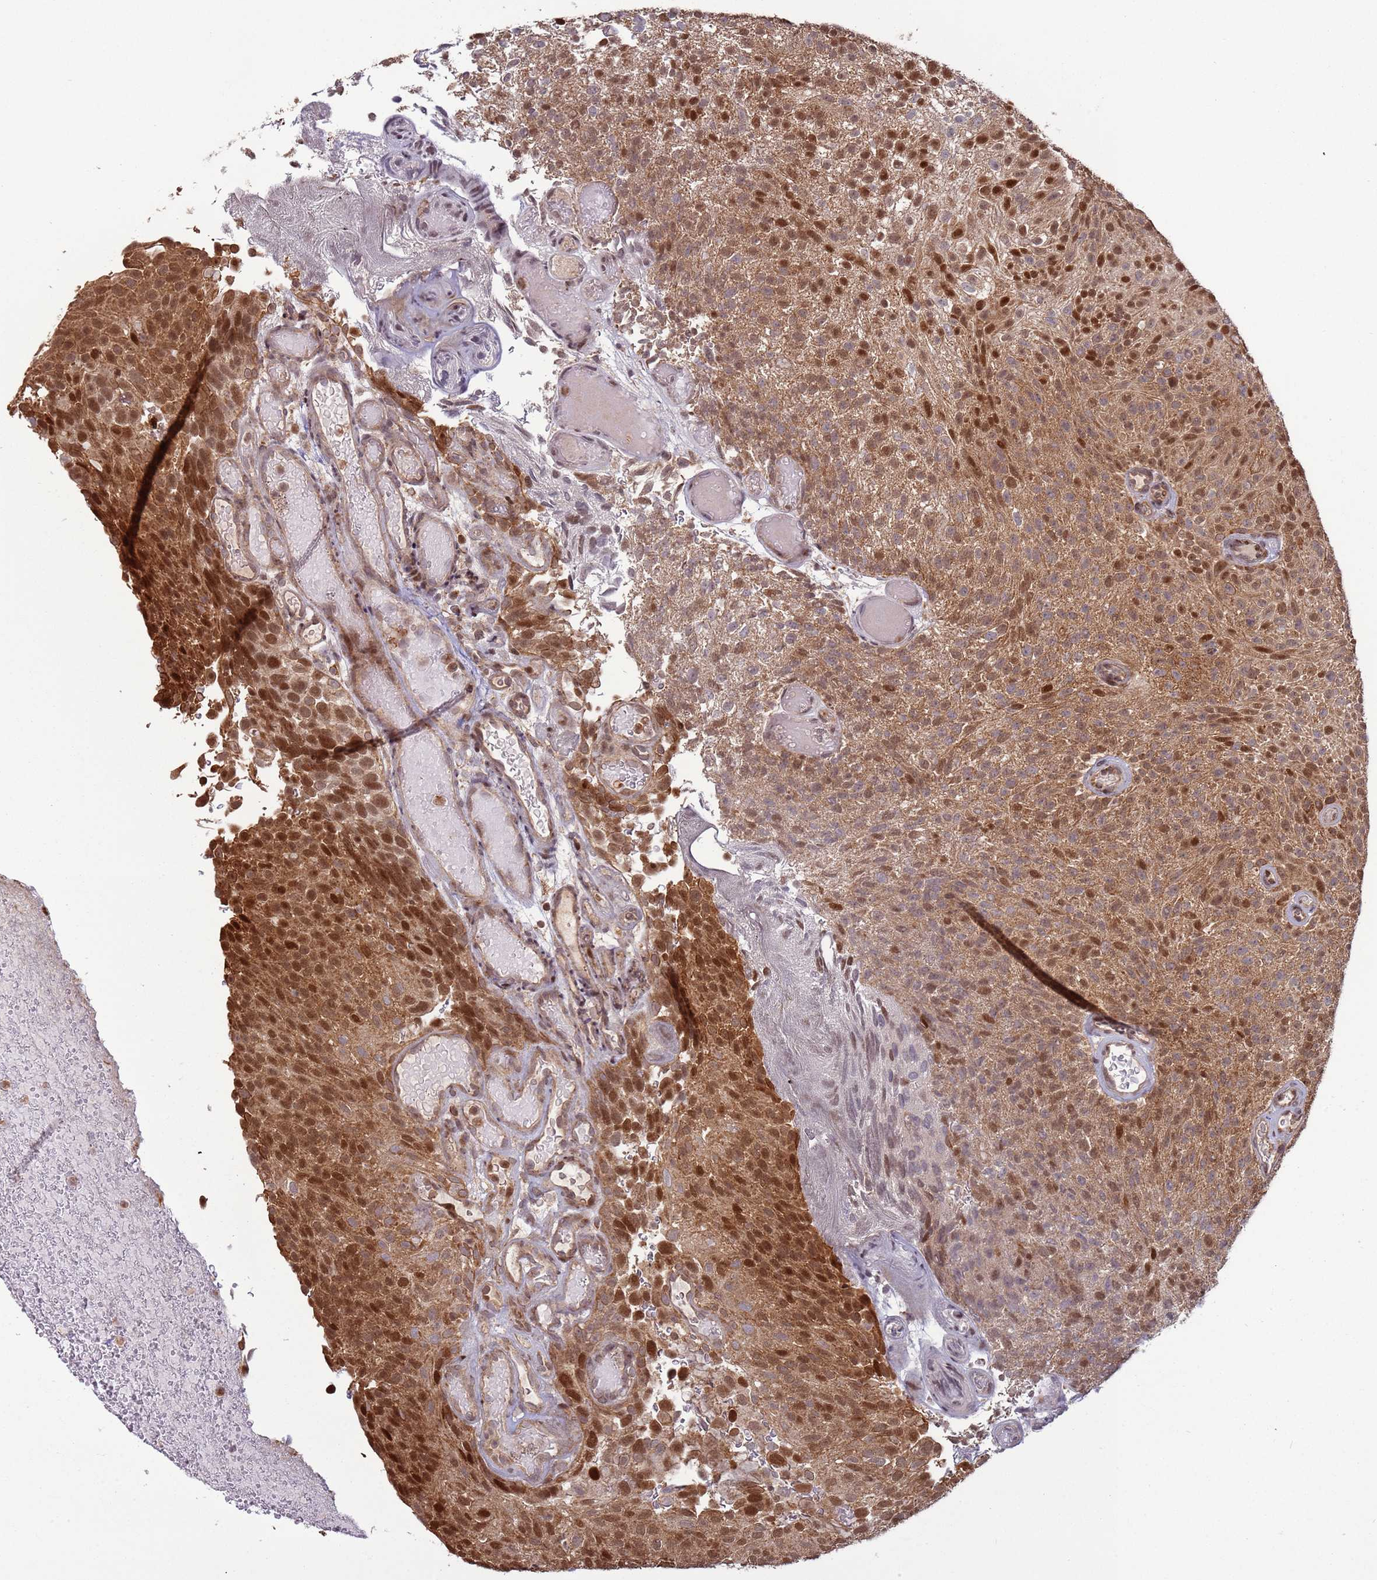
{"staining": {"intensity": "strong", "quantity": ">75%", "location": "cytoplasmic/membranous,nuclear"}, "tissue": "urothelial cancer", "cell_type": "Tumor cells", "image_type": "cancer", "snomed": [{"axis": "morphology", "description": "Urothelial carcinoma, Low grade"}, {"axis": "topography", "description": "Urinary bladder"}], "caption": "Urothelial cancer stained with DAB immunohistochemistry (IHC) shows high levels of strong cytoplasmic/membranous and nuclear staining in approximately >75% of tumor cells.", "gene": "RCOR2", "patient": {"sex": "male", "age": 78}}